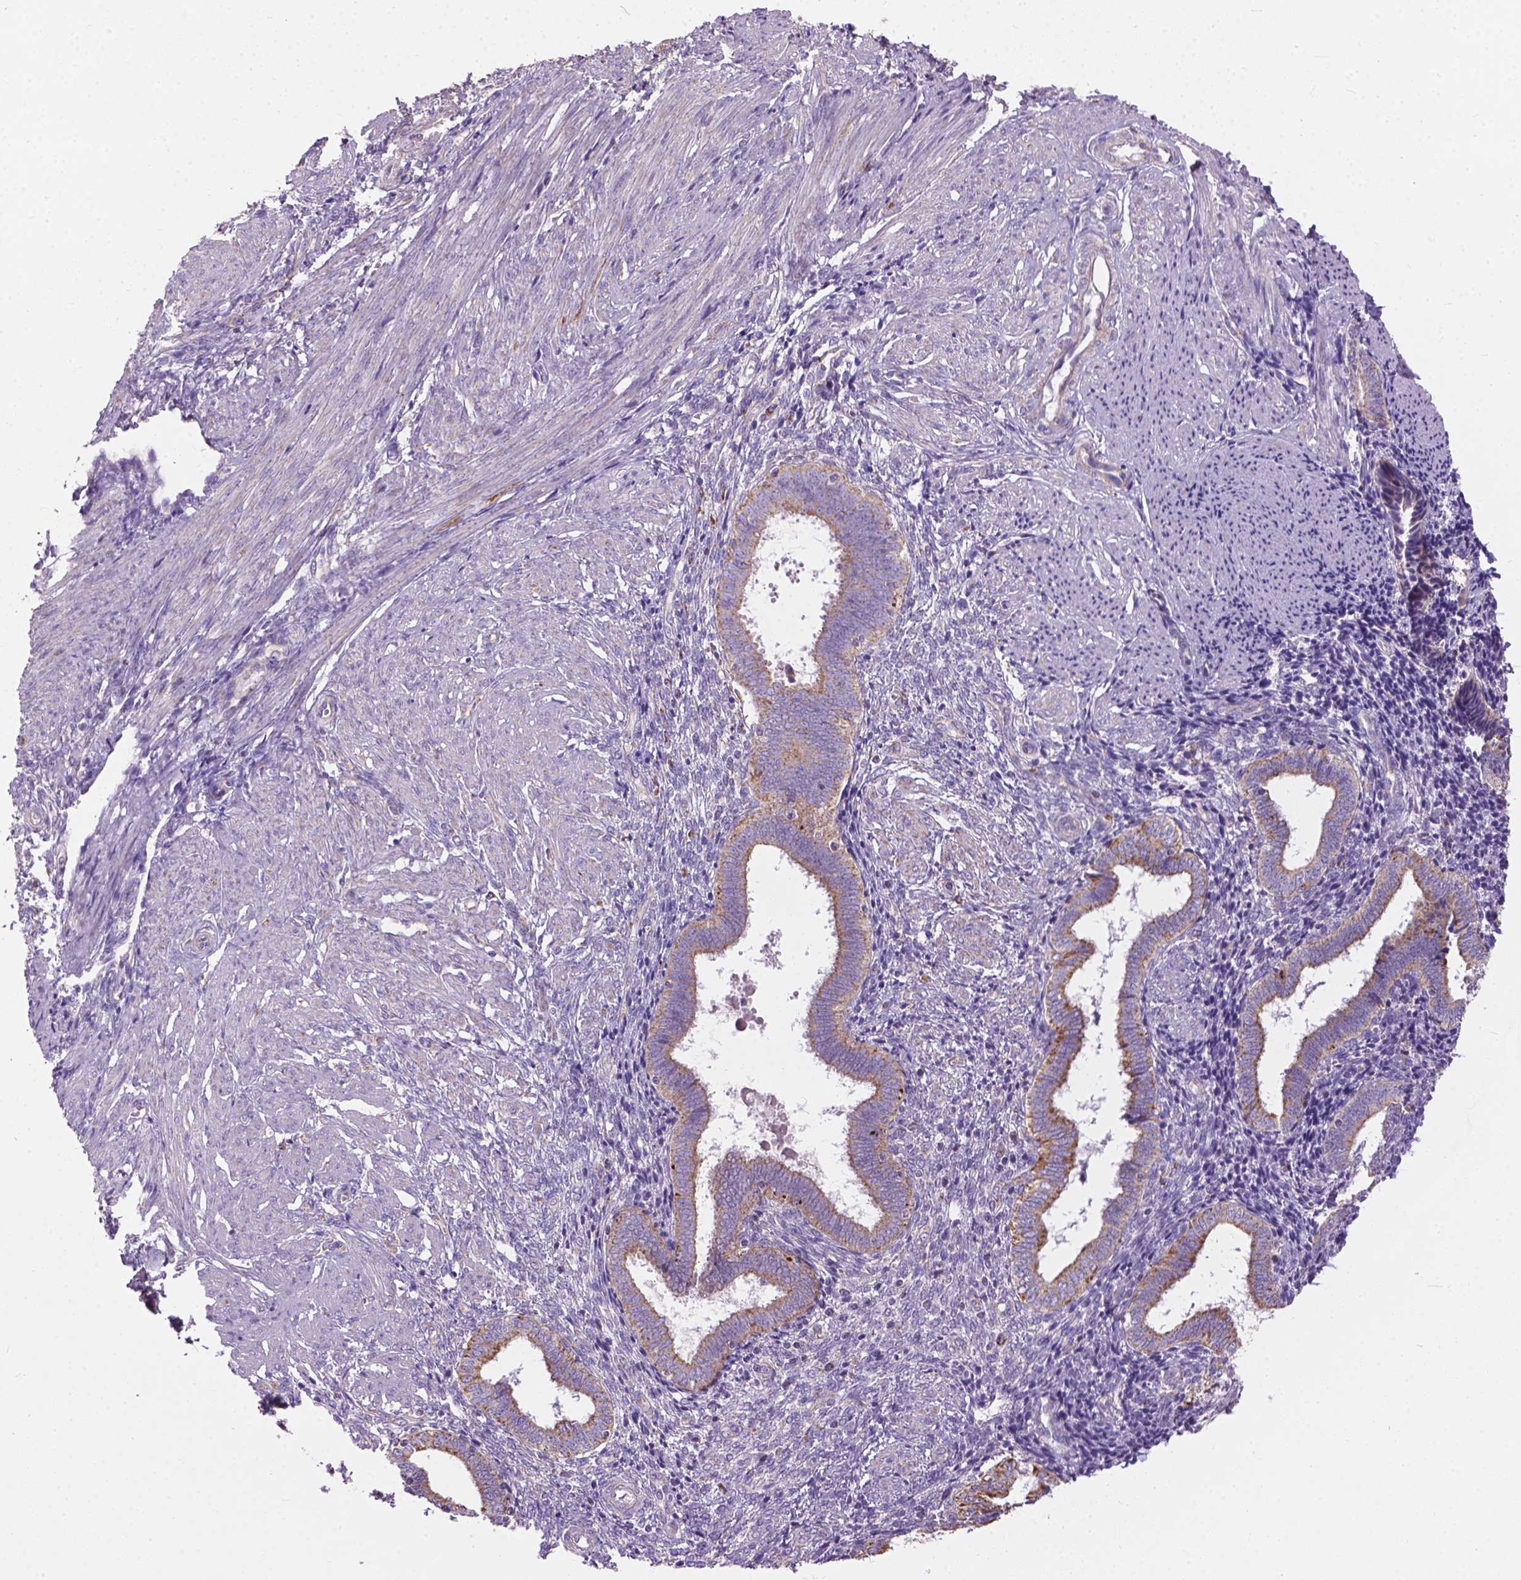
{"staining": {"intensity": "negative", "quantity": "none", "location": "none"}, "tissue": "endometrium", "cell_type": "Cells in endometrial stroma", "image_type": "normal", "snomed": [{"axis": "morphology", "description": "Normal tissue, NOS"}, {"axis": "topography", "description": "Endometrium"}], "caption": "IHC of normal human endometrium reveals no staining in cells in endometrial stroma.", "gene": "VDAC1", "patient": {"sex": "female", "age": 42}}